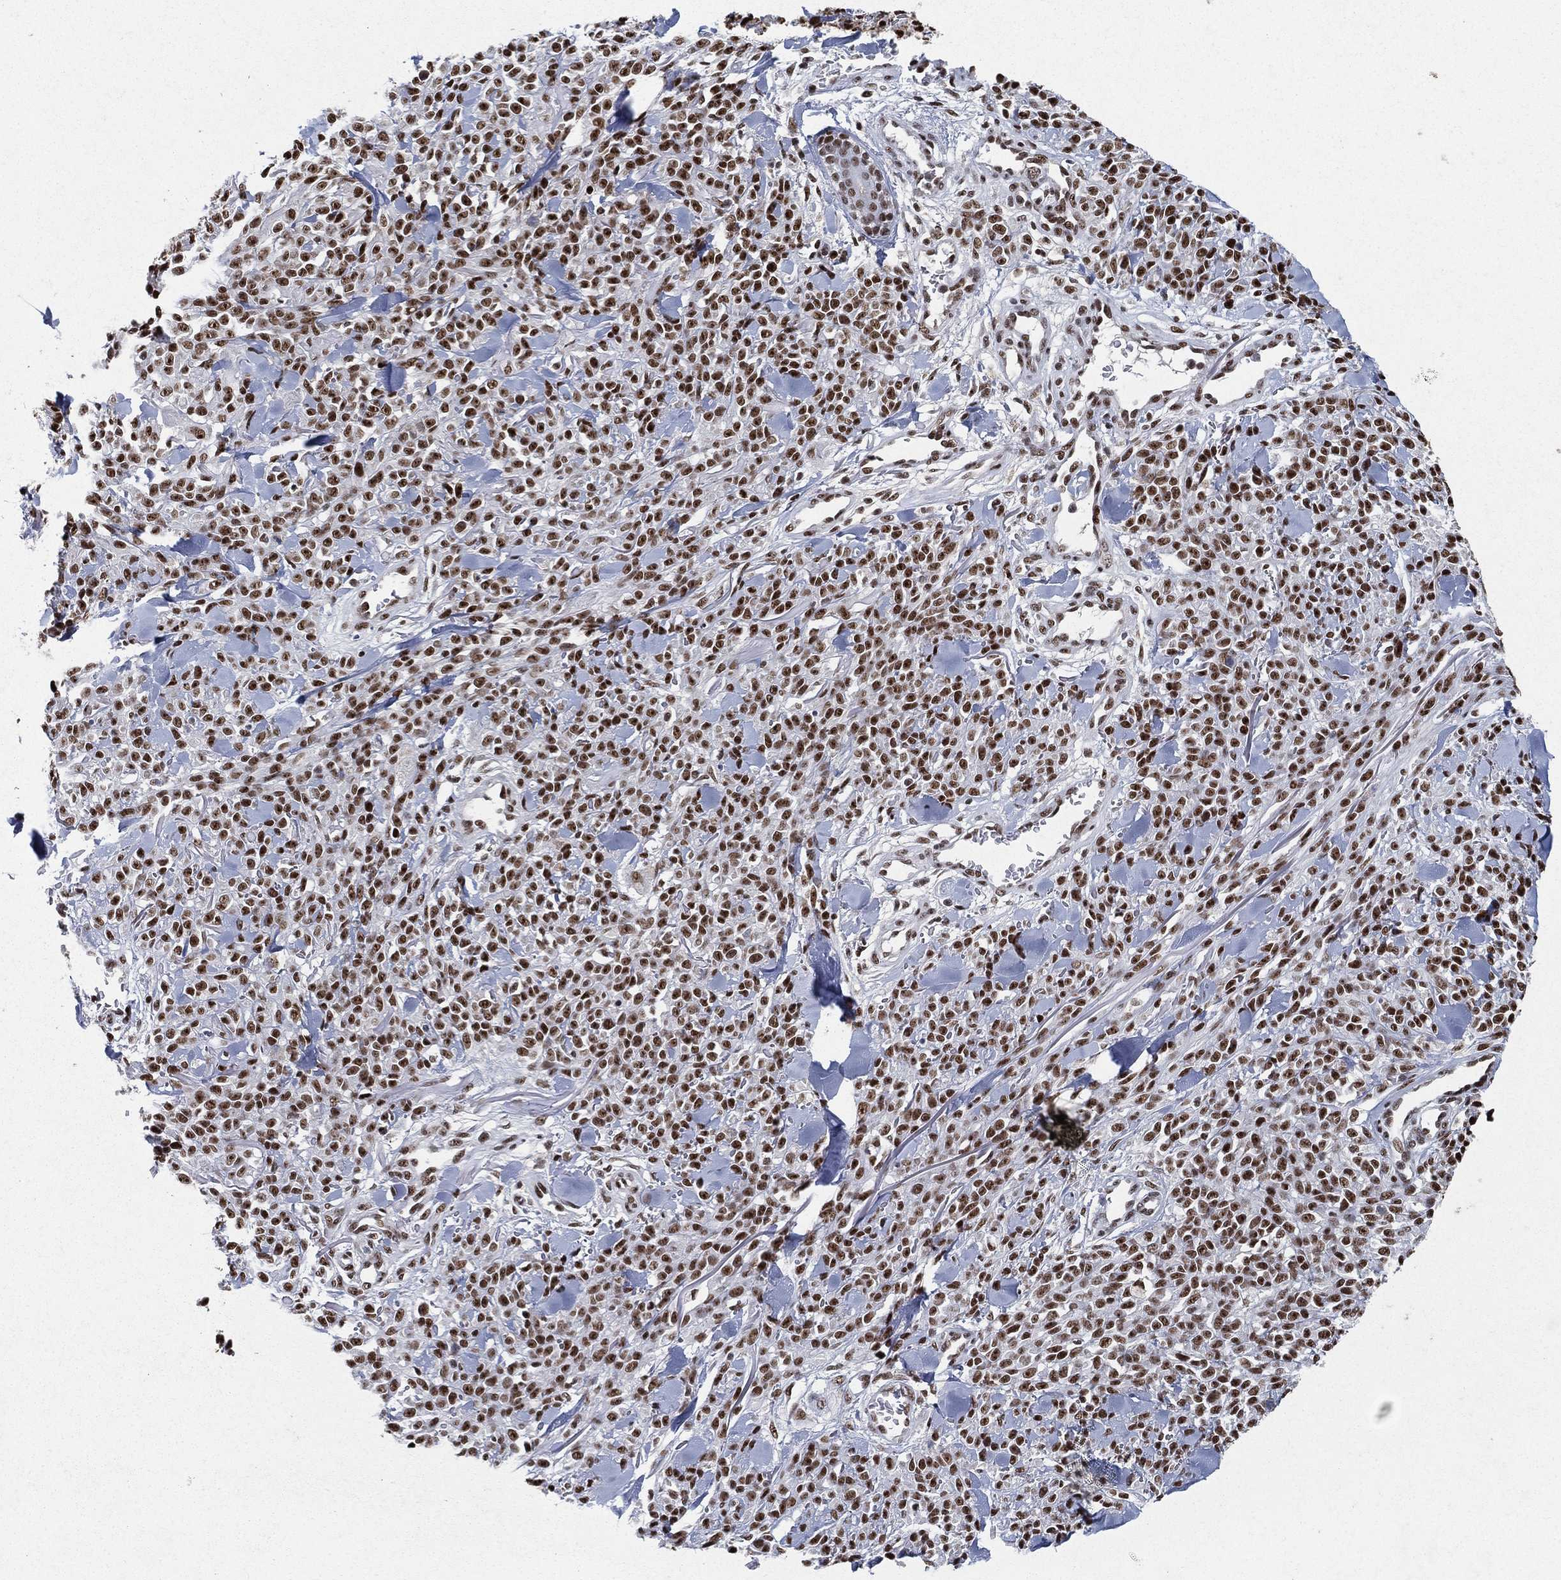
{"staining": {"intensity": "strong", "quantity": ">75%", "location": "nuclear"}, "tissue": "melanoma", "cell_type": "Tumor cells", "image_type": "cancer", "snomed": [{"axis": "morphology", "description": "Malignant melanoma, NOS"}, {"axis": "topography", "description": "Skin"}, {"axis": "topography", "description": "Skin of trunk"}], "caption": "Protein staining of melanoma tissue demonstrates strong nuclear staining in approximately >75% of tumor cells.", "gene": "DDX27", "patient": {"sex": "male", "age": 74}}